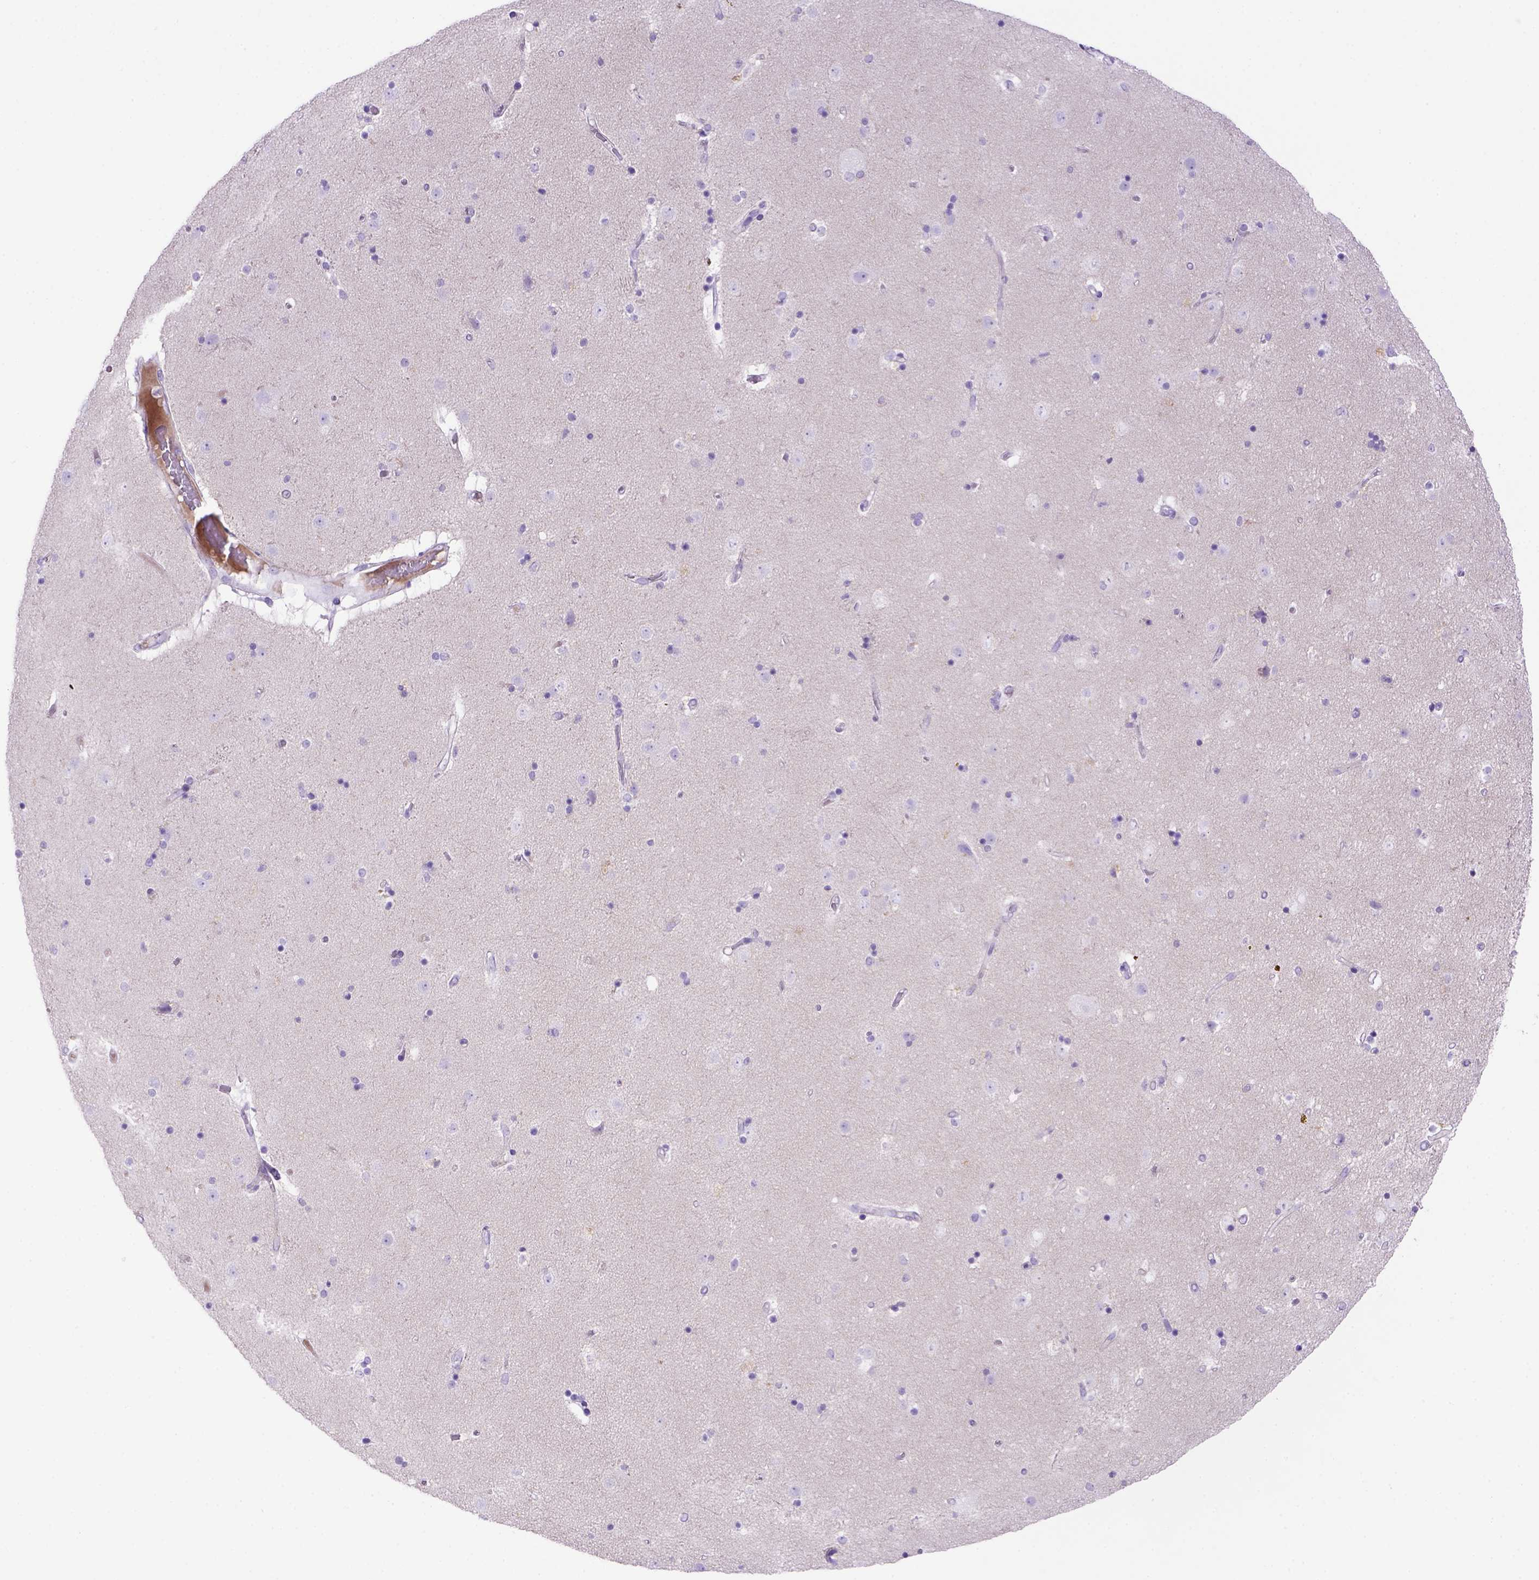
{"staining": {"intensity": "negative", "quantity": "none", "location": "none"}, "tissue": "caudate", "cell_type": "Glial cells", "image_type": "normal", "snomed": [{"axis": "morphology", "description": "Normal tissue, NOS"}, {"axis": "topography", "description": "Lateral ventricle wall"}], "caption": "Human caudate stained for a protein using immunohistochemistry demonstrates no expression in glial cells.", "gene": "SIRPD", "patient": {"sex": "female", "age": 71}}